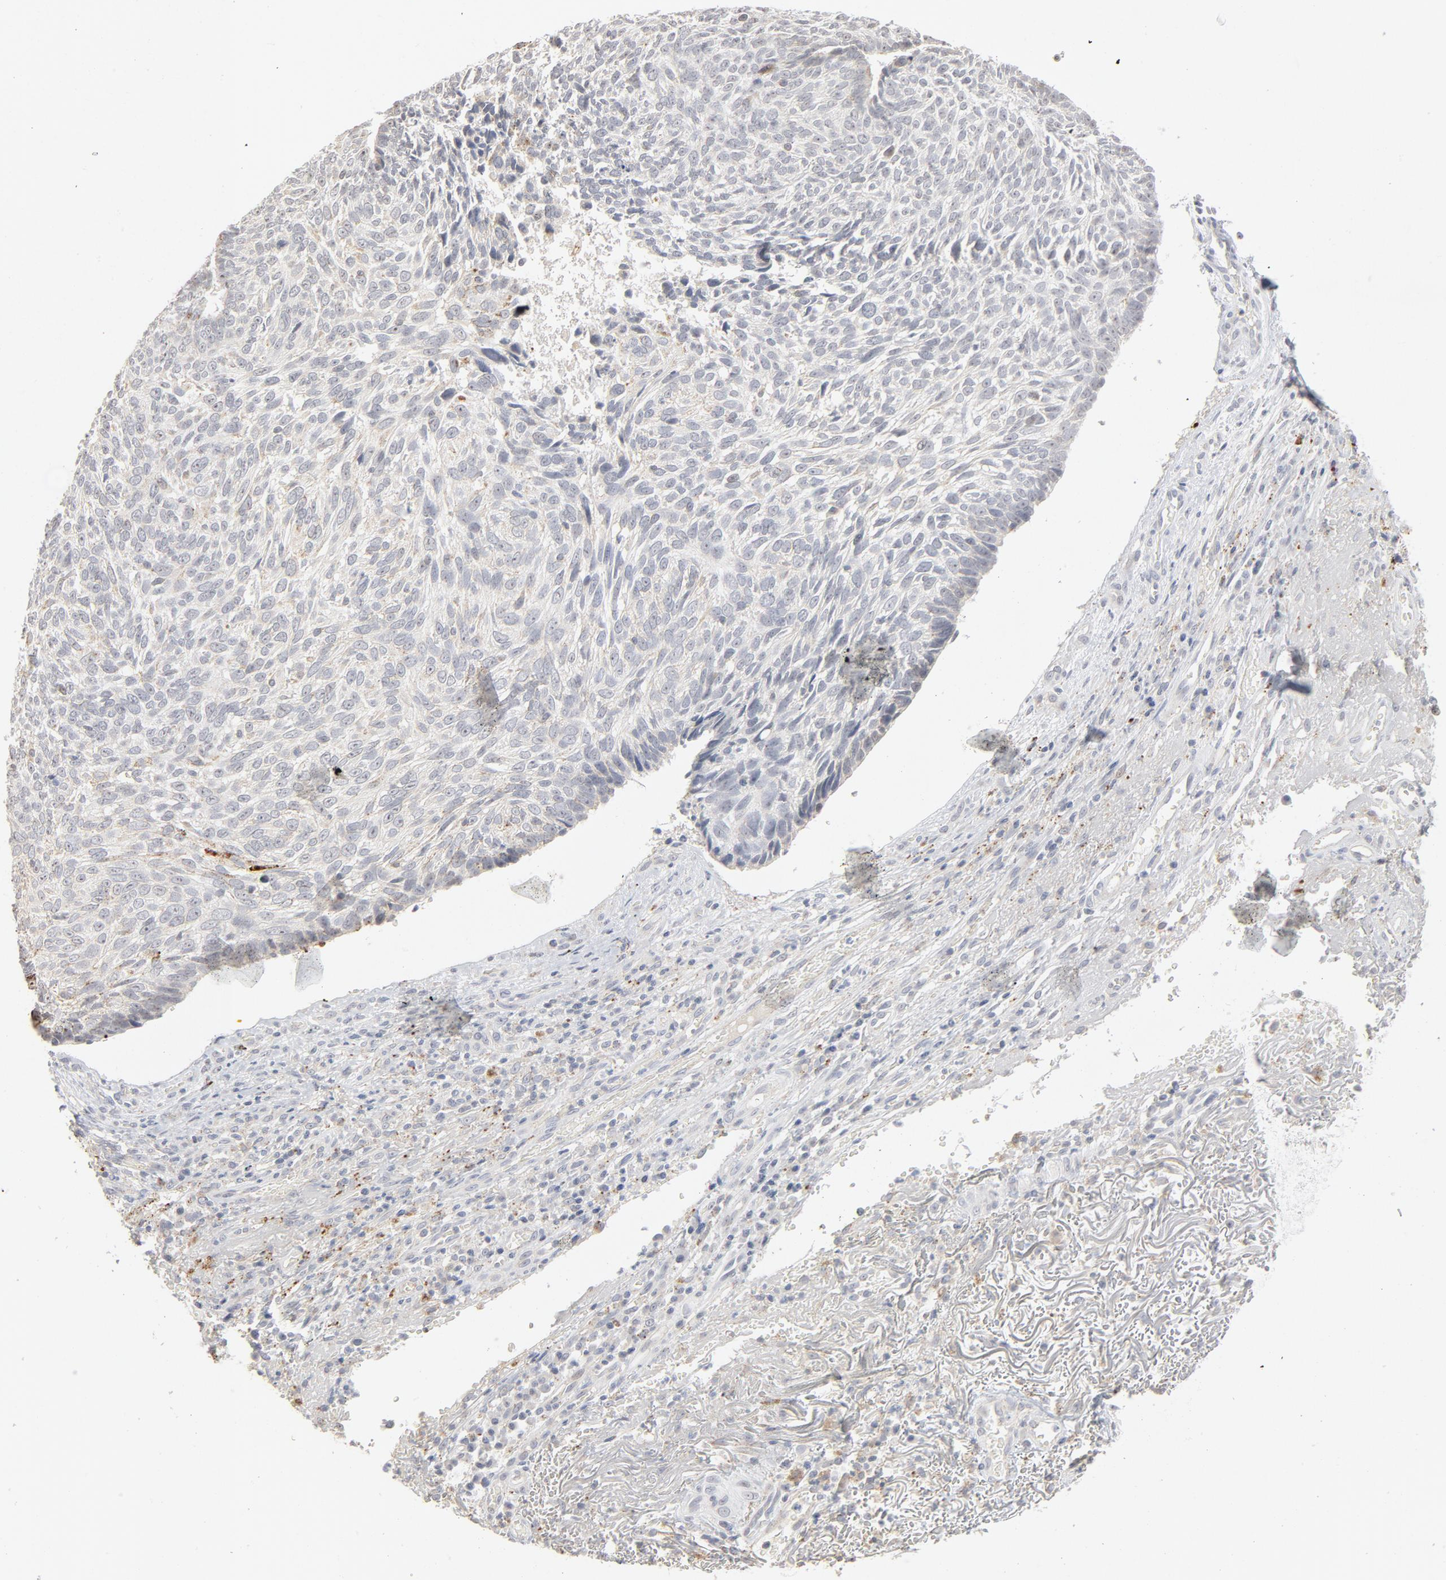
{"staining": {"intensity": "negative", "quantity": "none", "location": "none"}, "tissue": "skin cancer", "cell_type": "Tumor cells", "image_type": "cancer", "snomed": [{"axis": "morphology", "description": "Basal cell carcinoma"}, {"axis": "topography", "description": "Skin"}], "caption": "The image displays no staining of tumor cells in skin cancer.", "gene": "POMT2", "patient": {"sex": "male", "age": 72}}